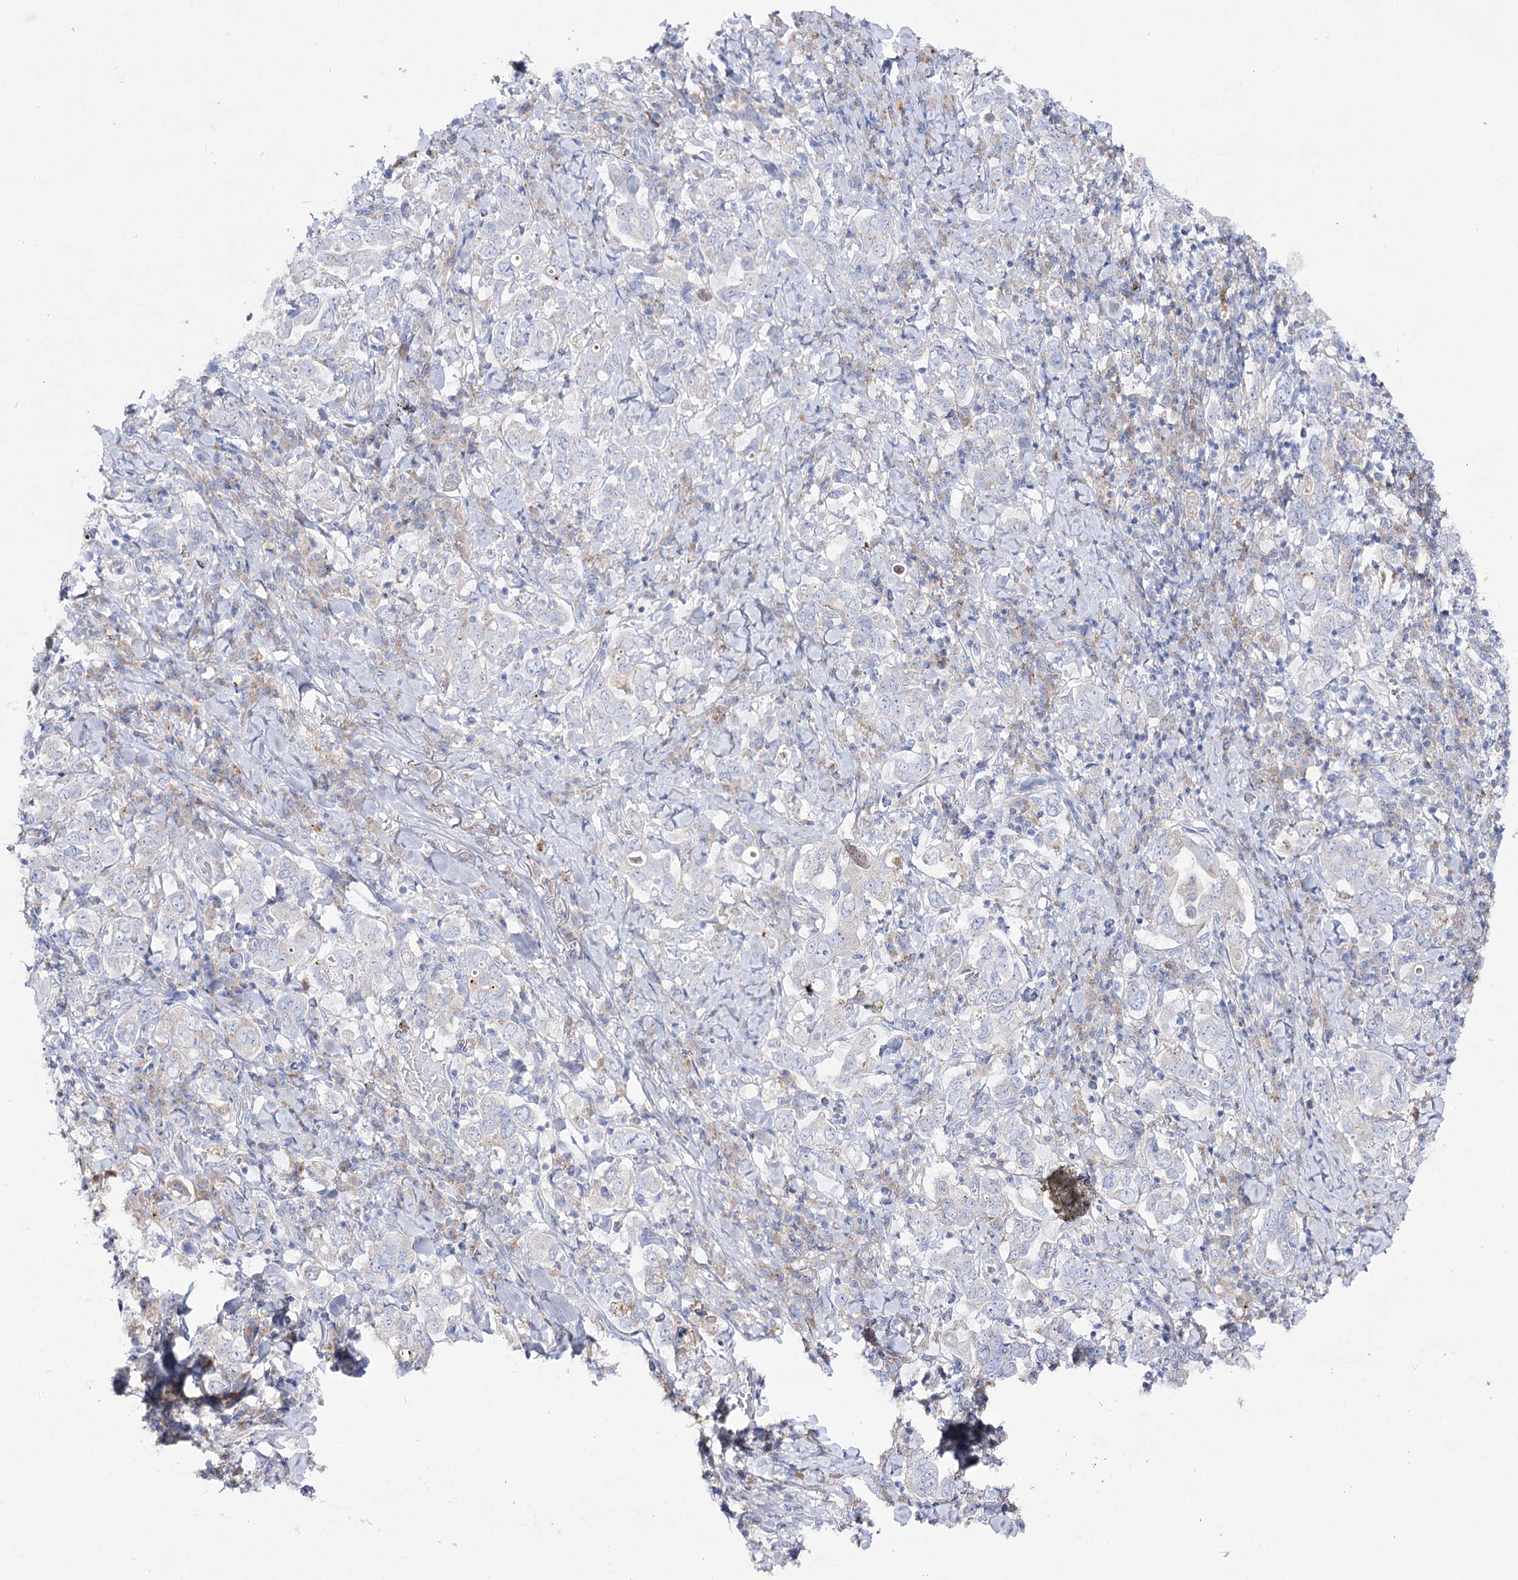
{"staining": {"intensity": "negative", "quantity": "none", "location": "none"}, "tissue": "stomach cancer", "cell_type": "Tumor cells", "image_type": "cancer", "snomed": [{"axis": "morphology", "description": "Adenocarcinoma, NOS"}, {"axis": "topography", "description": "Stomach, upper"}], "caption": "This image is of adenocarcinoma (stomach) stained with immunohistochemistry to label a protein in brown with the nuclei are counter-stained blue. There is no staining in tumor cells.", "gene": "NAGLU", "patient": {"sex": "male", "age": 62}}